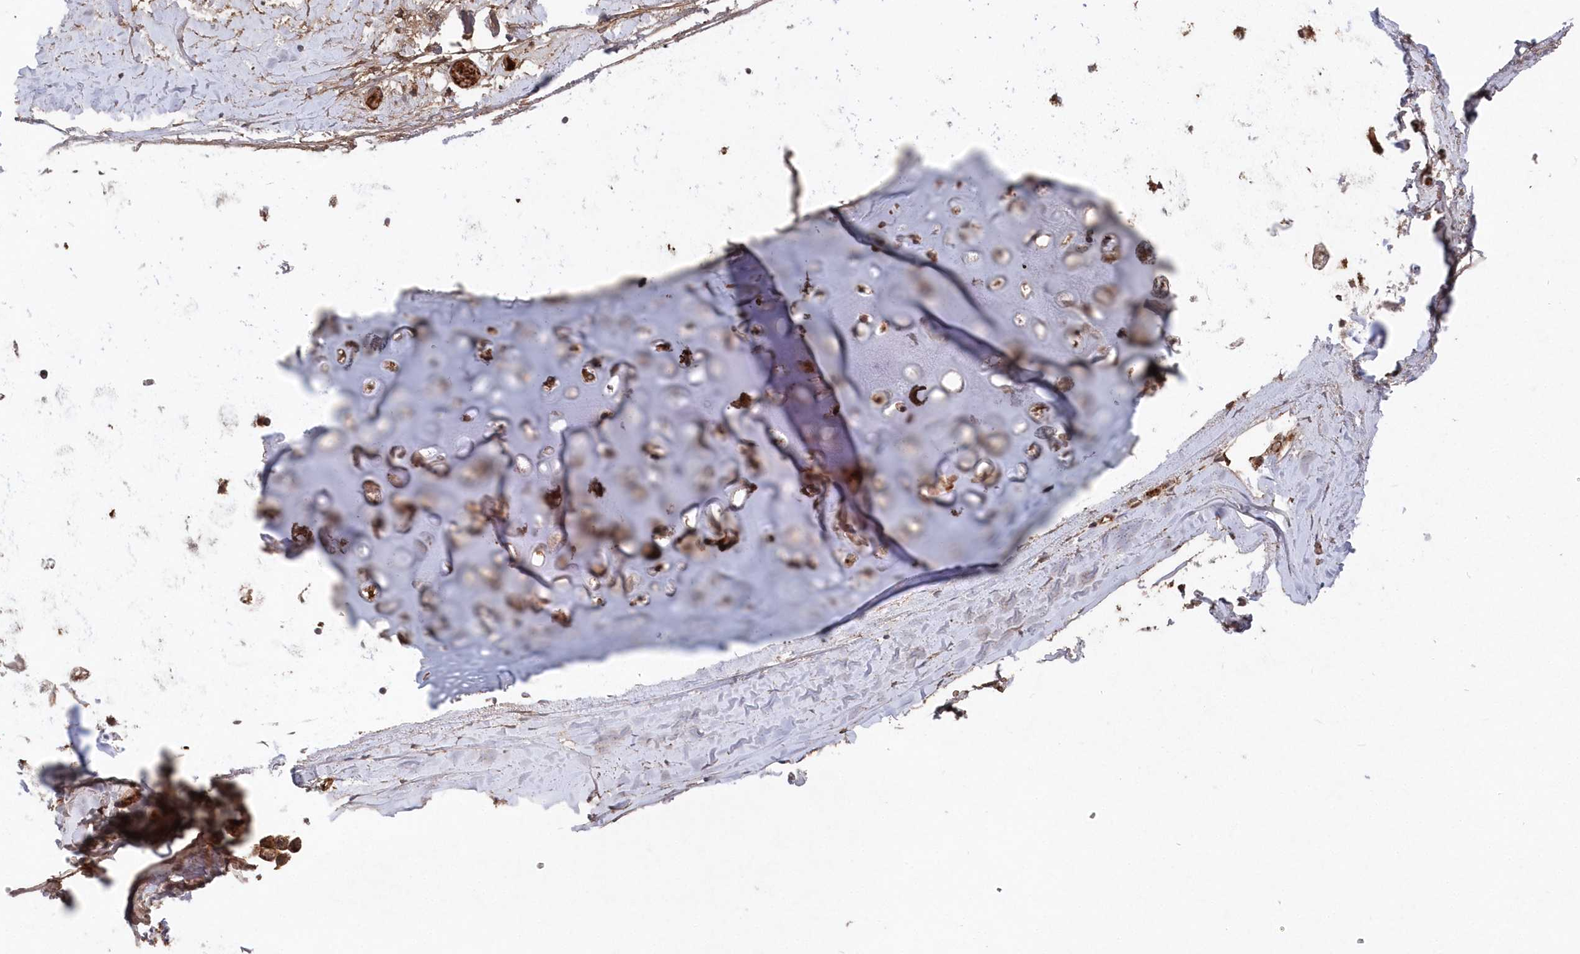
{"staining": {"intensity": "moderate", "quantity": "25%-75%", "location": "cytoplasmic/membranous"}, "tissue": "adipose tissue", "cell_type": "Adipocytes", "image_type": "normal", "snomed": [{"axis": "morphology", "description": "Normal tissue, NOS"}, {"axis": "topography", "description": "Lymph node"}, {"axis": "topography", "description": "Bronchus"}], "caption": "This image exhibits immunohistochemistry (IHC) staining of normal adipose tissue, with medium moderate cytoplasmic/membranous expression in approximately 25%-75% of adipocytes.", "gene": "ABHD14B", "patient": {"sex": "male", "age": 63}}